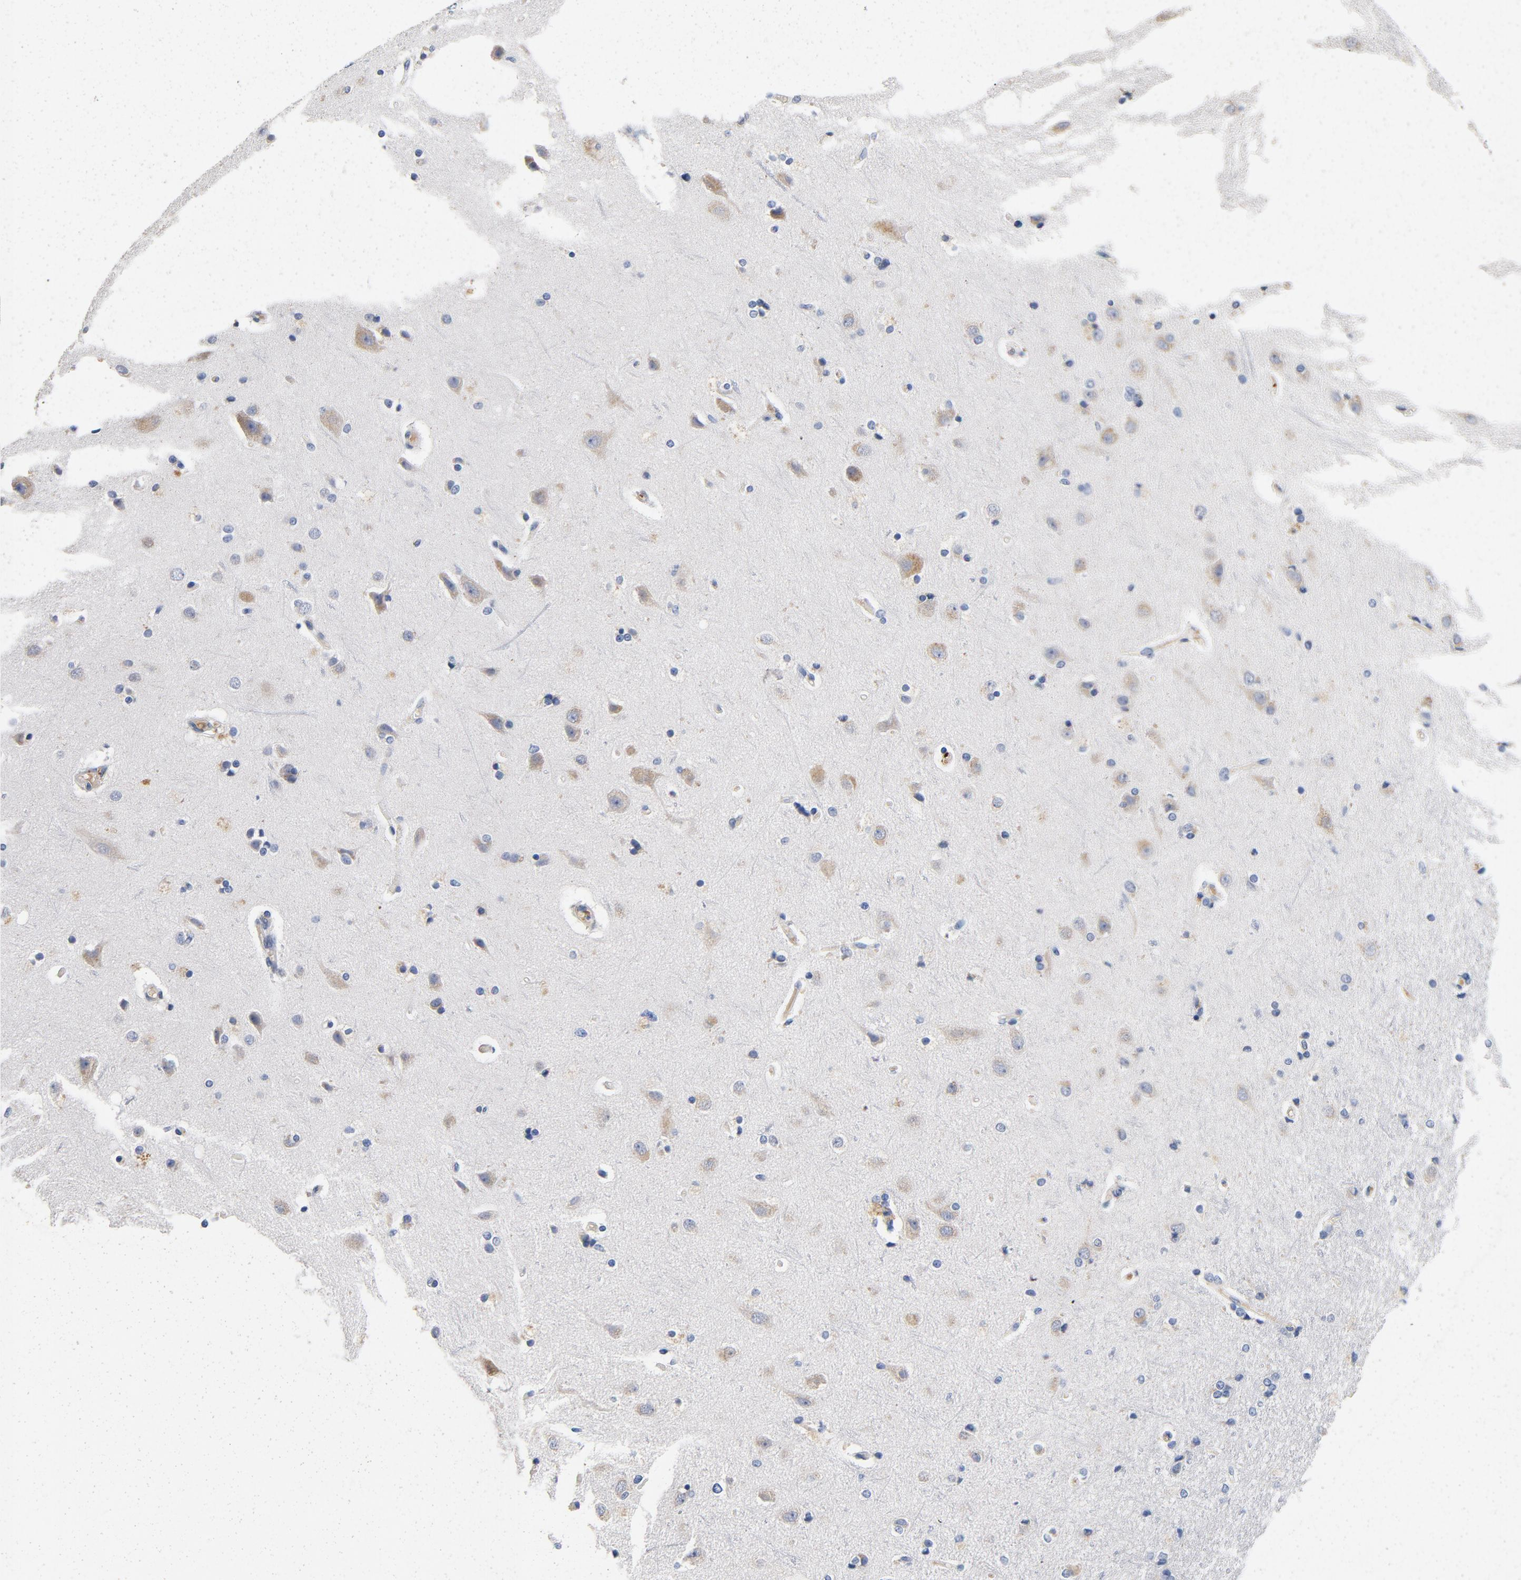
{"staining": {"intensity": "negative", "quantity": "none", "location": "none"}, "tissue": "cerebral cortex", "cell_type": "Endothelial cells", "image_type": "normal", "snomed": [{"axis": "morphology", "description": "Normal tissue, NOS"}, {"axis": "topography", "description": "Cerebral cortex"}], "caption": "DAB (3,3'-diaminobenzidine) immunohistochemical staining of normal human cerebral cortex reveals no significant expression in endothelial cells. Nuclei are stained in blue.", "gene": "LMAN2", "patient": {"sex": "male", "age": 62}}